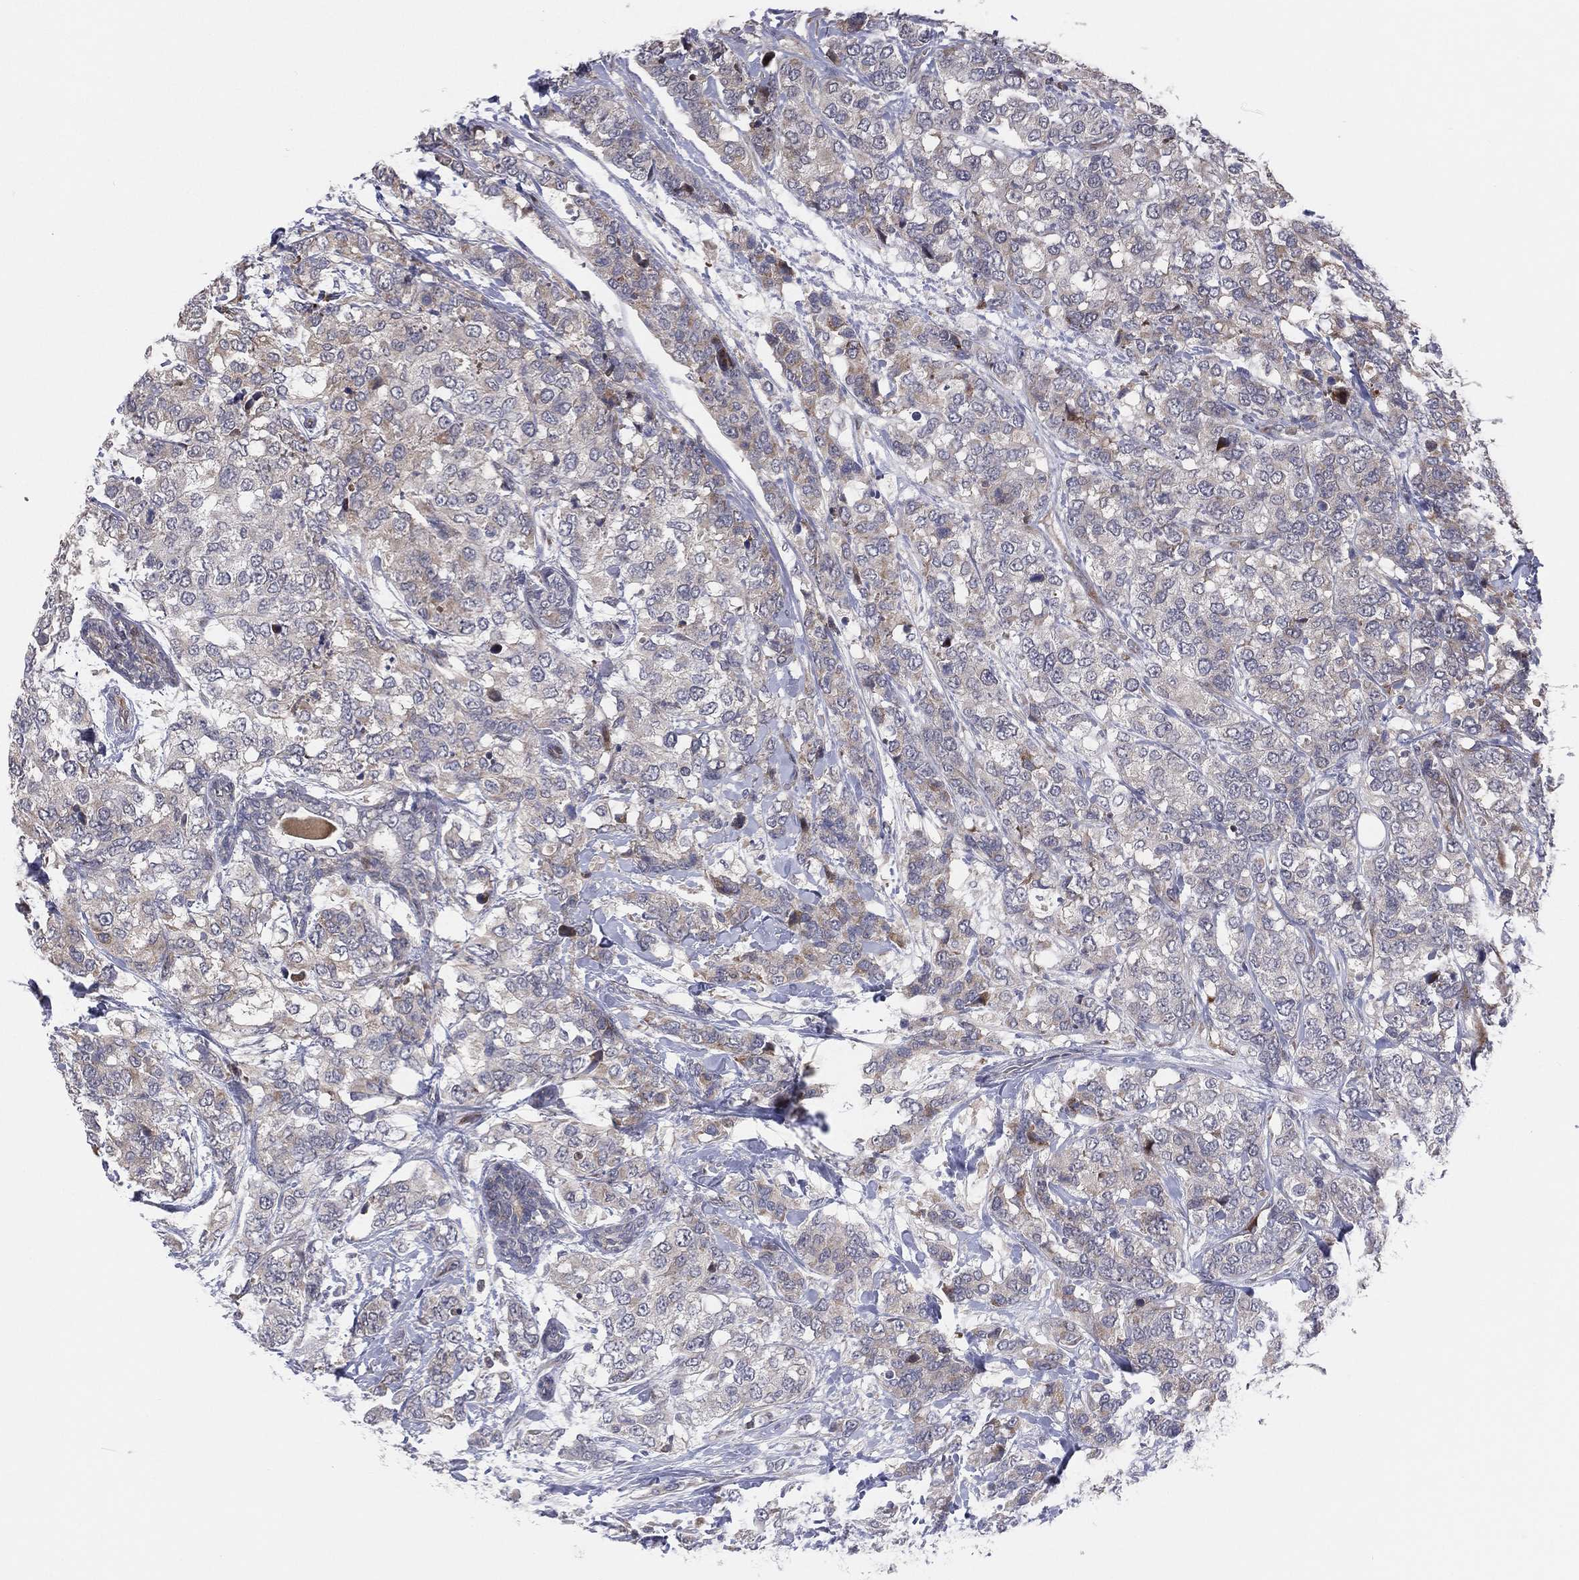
{"staining": {"intensity": "moderate", "quantity": "<25%", "location": "cytoplasmic/membranous"}, "tissue": "breast cancer", "cell_type": "Tumor cells", "image_type": "cancer", "snomed": [{"axis": "morphology", "description": "Lobular carcinoma"}, {"axis": "topography", "description": "Breast"}], "caption": "Brown immunohistochemical staining in human breast lobular carcinoma reveals moderate cytoplasmic/membranous staining in about <25% of tumor cells.", "gene": "UTP14A", "patient": {"sex": "female", "age": 59}}